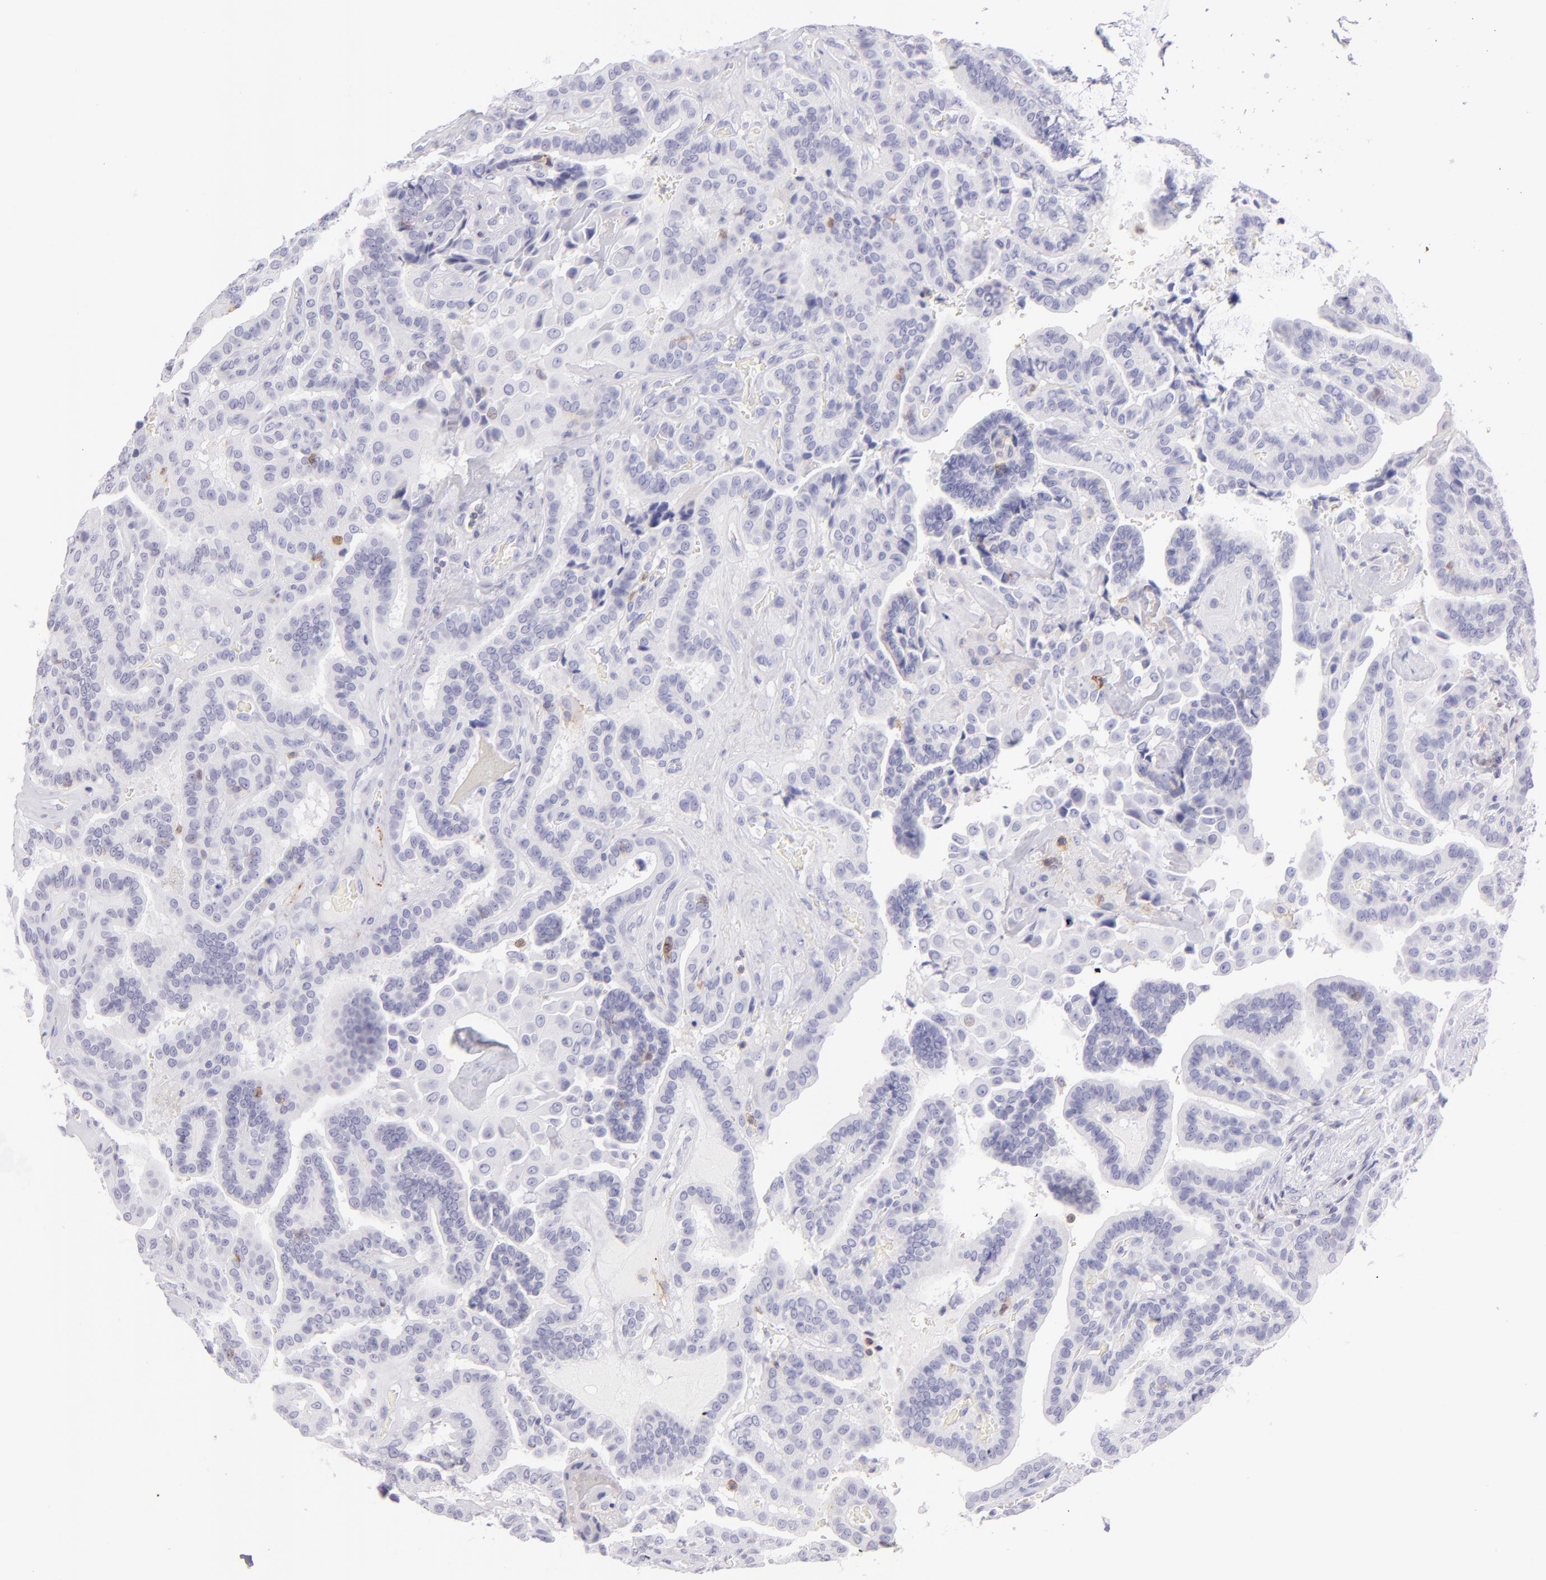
{"staining": {"intensity": "negative", "quantity": "none", "location": "none"}, "tissue": "thyroid cancer", "cell_type": "Tumor cells", "image_type": "cancer", "snomed": [{"axis": "morphology", "description": "Papillary adenocarcinoma, NOS"}, {"axis": "topography", "description": "Thyroid gland"}], "caption": "Protein analysis of thyroid papillary adenocarcinoma exhibits no significant positivity in tumor cells.", "gene": "CD69", "patient": {"sex": "male", "age": 87}}